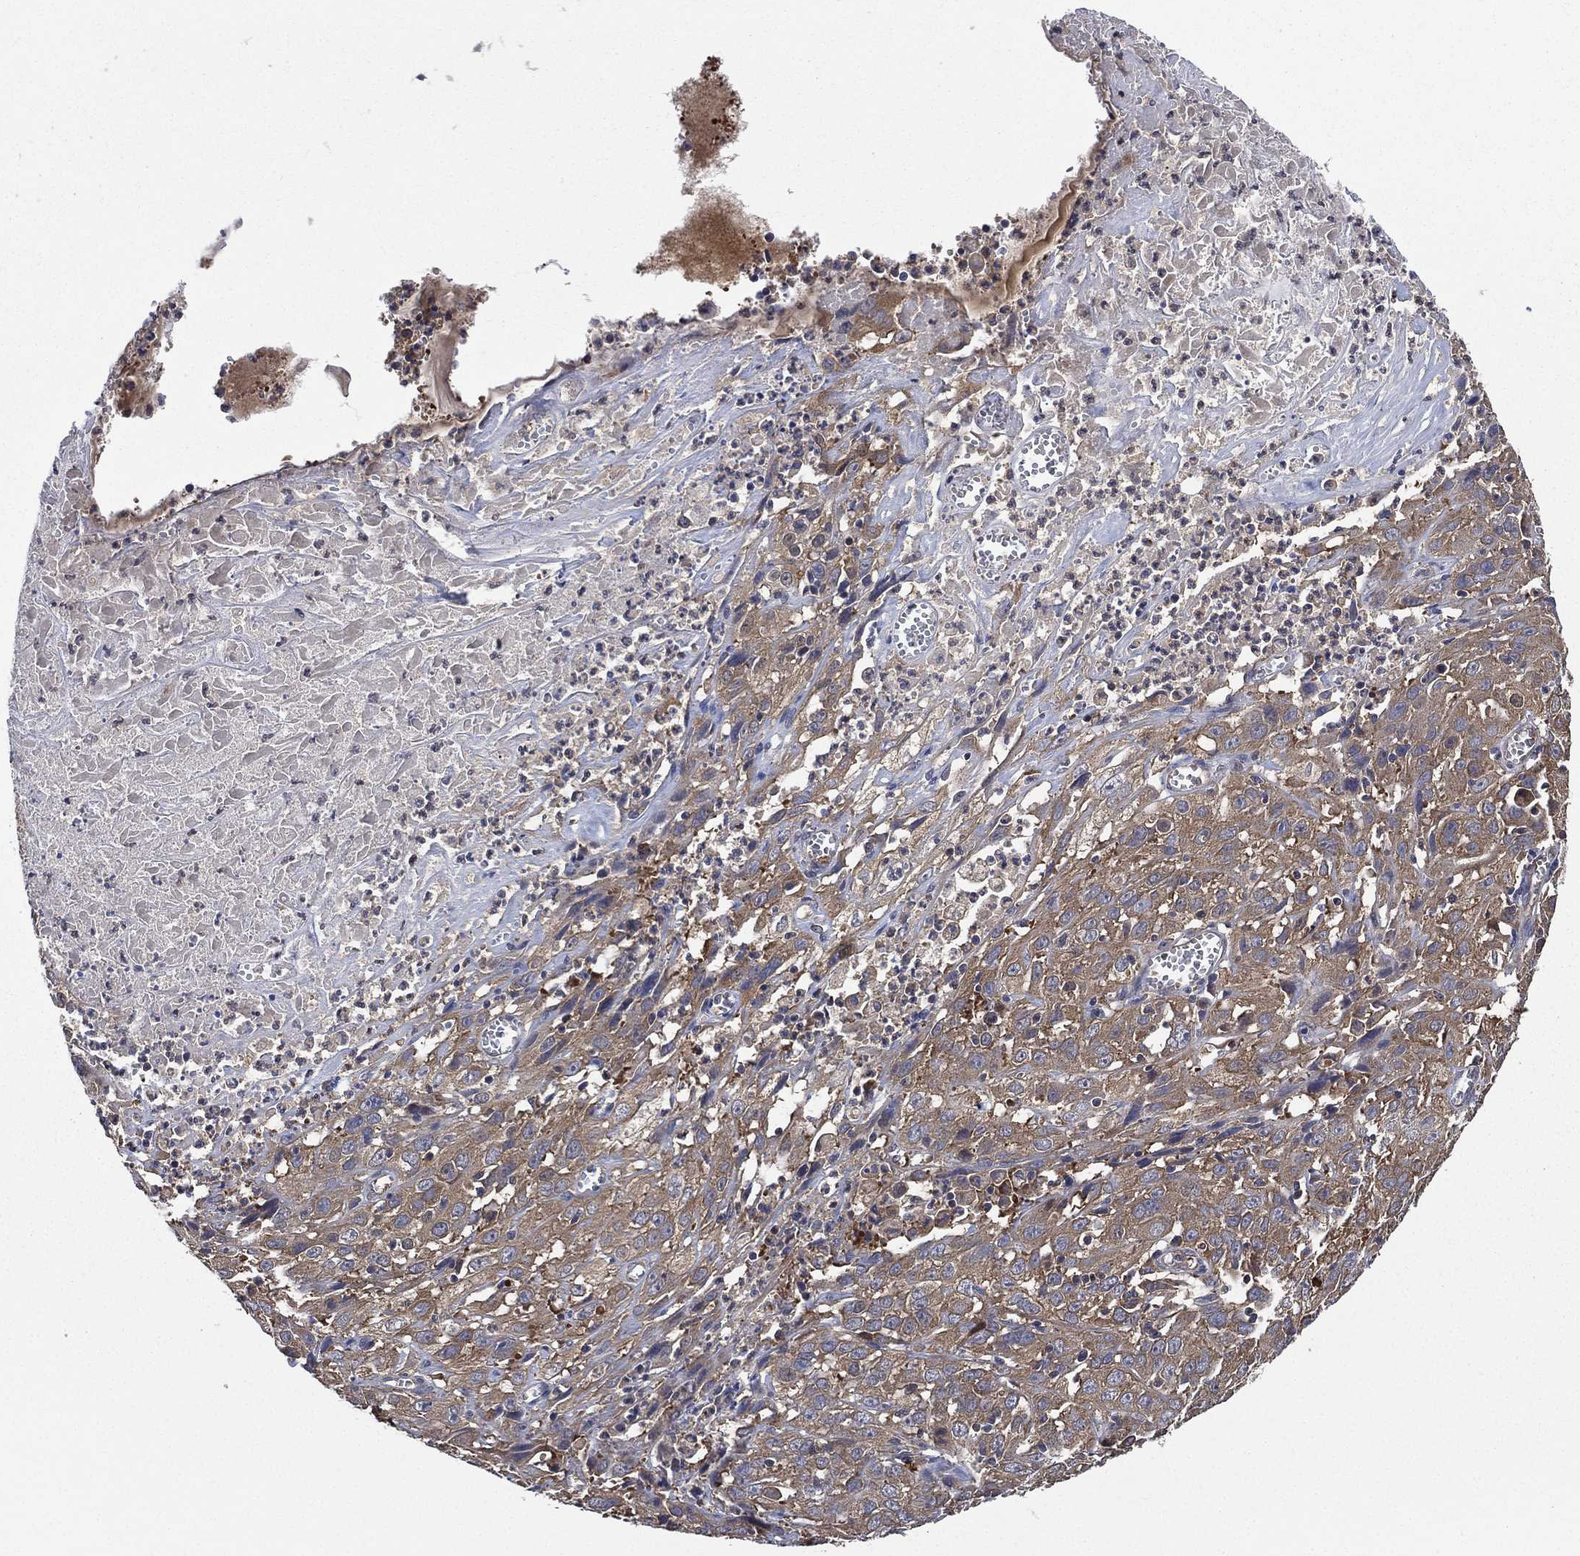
{"staining": {"intensity": "moderate", "quantity": ">75%", "location": "cytoplasmic/membranous"}, "tissue": "cervical cancer", "cell_type": "Tumor cells", "image_type": "cancer", "snomed": [{"axis": "morphology", "description": "Squamous cell carcinoma, NOS"}, {"axis": "topography", "description": "Cervix"}], "caption": "High-power microscopy captured an IHC image of squamous cell carcinoma (cervical), revealing moderate cytoplasmic/membranous positivity in about >75% of tumor cells. (DAB = brown stain, brightfield microscopy at high magnification).", "gene": "SMPD3", "patient": {"sex": "female", "age": 32}}